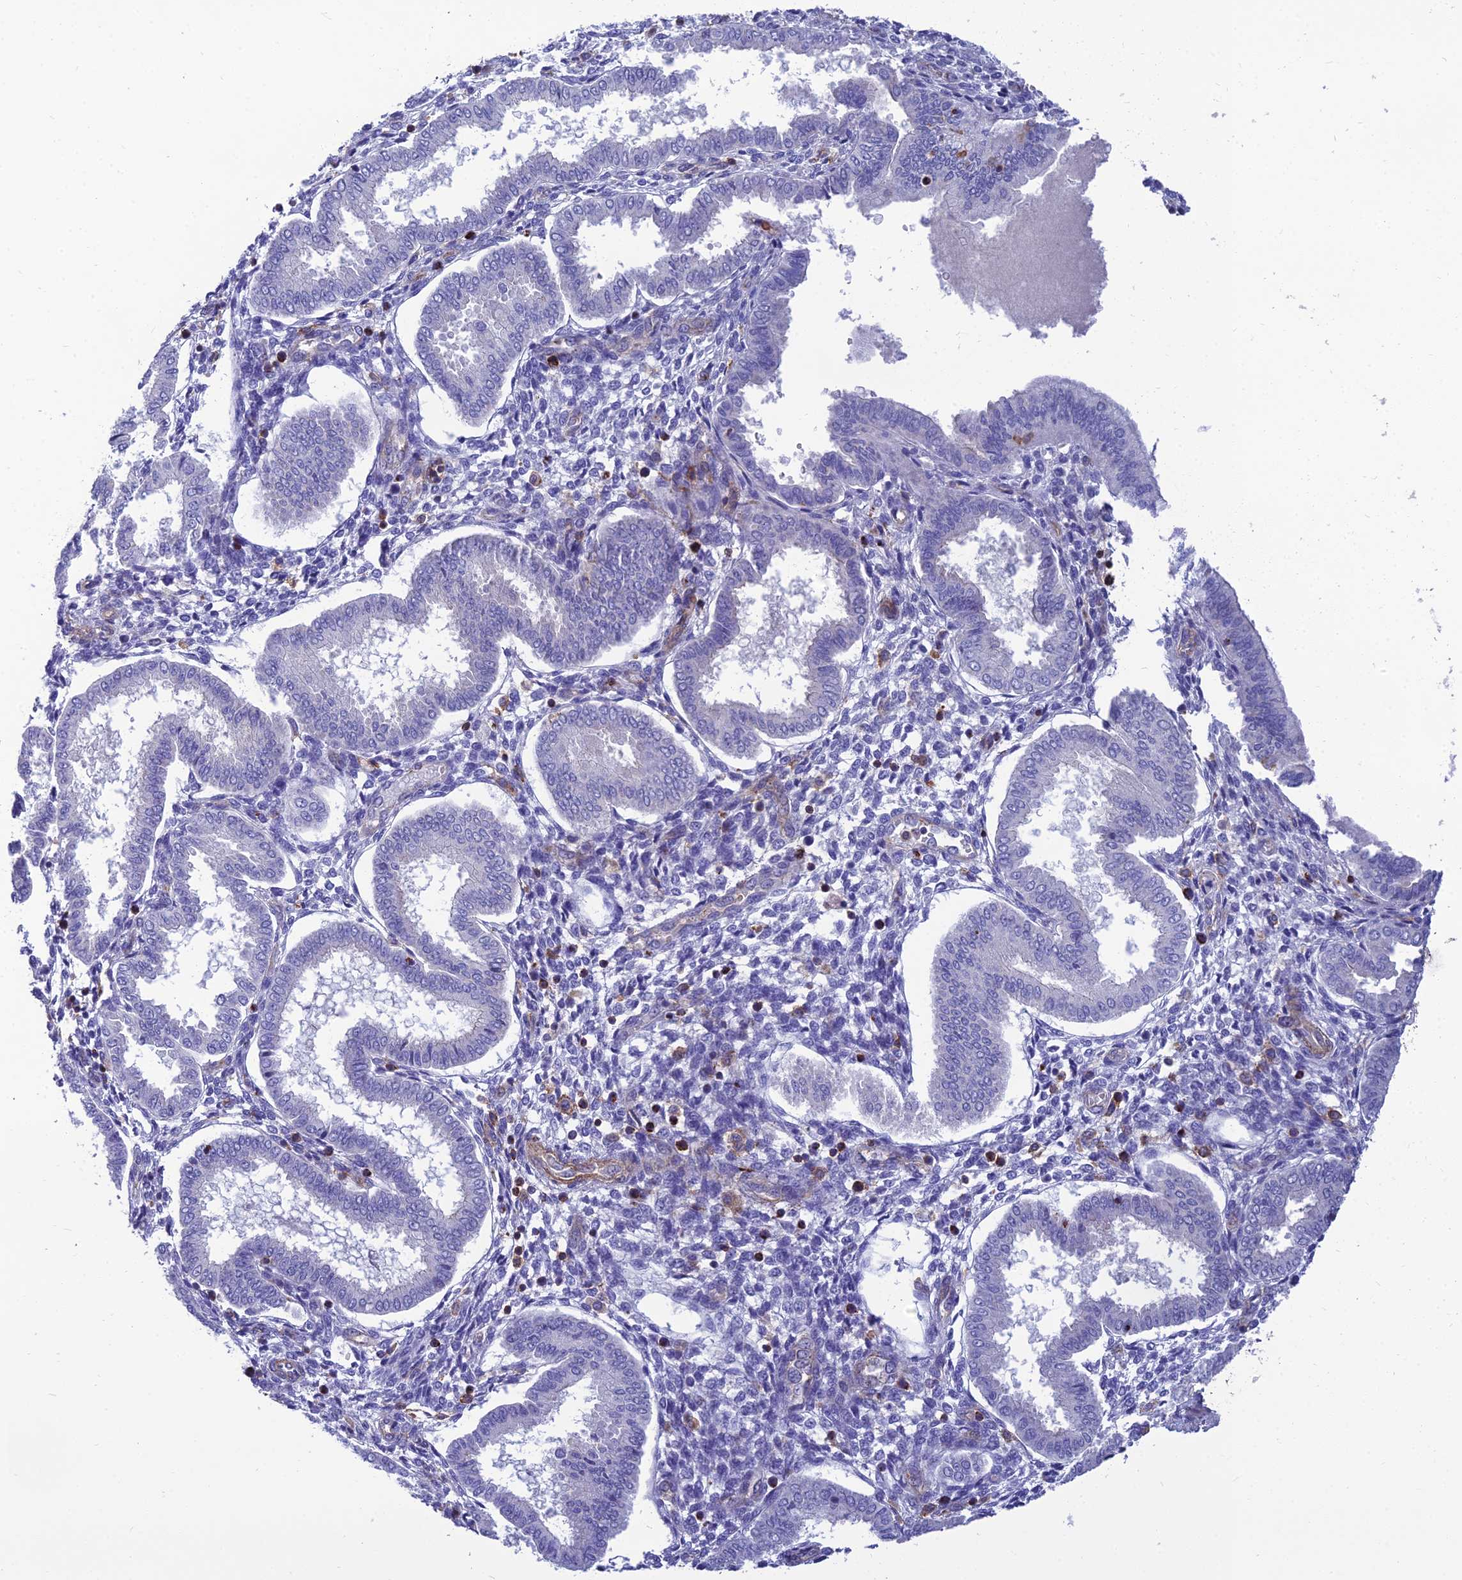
{"staining": {"intensity": "negative", "quantity": "none", "location": "none"}, "tissue": "endometrium", "cell_type": "Cells in endometrial stroma", "image_type": "normal", "snomed": [{"axis": "morphology", "description": "Normal tissue, NOS"}, {"axis": "topography", "description": "Endometrium"}], "caption": "This is an IHC histopathology image of unremarkable endometrium. There is no positivity in cells in endometrial stroma.", "gene": "PPP1R18", "patient": {"sex": "female", "age": 24}}